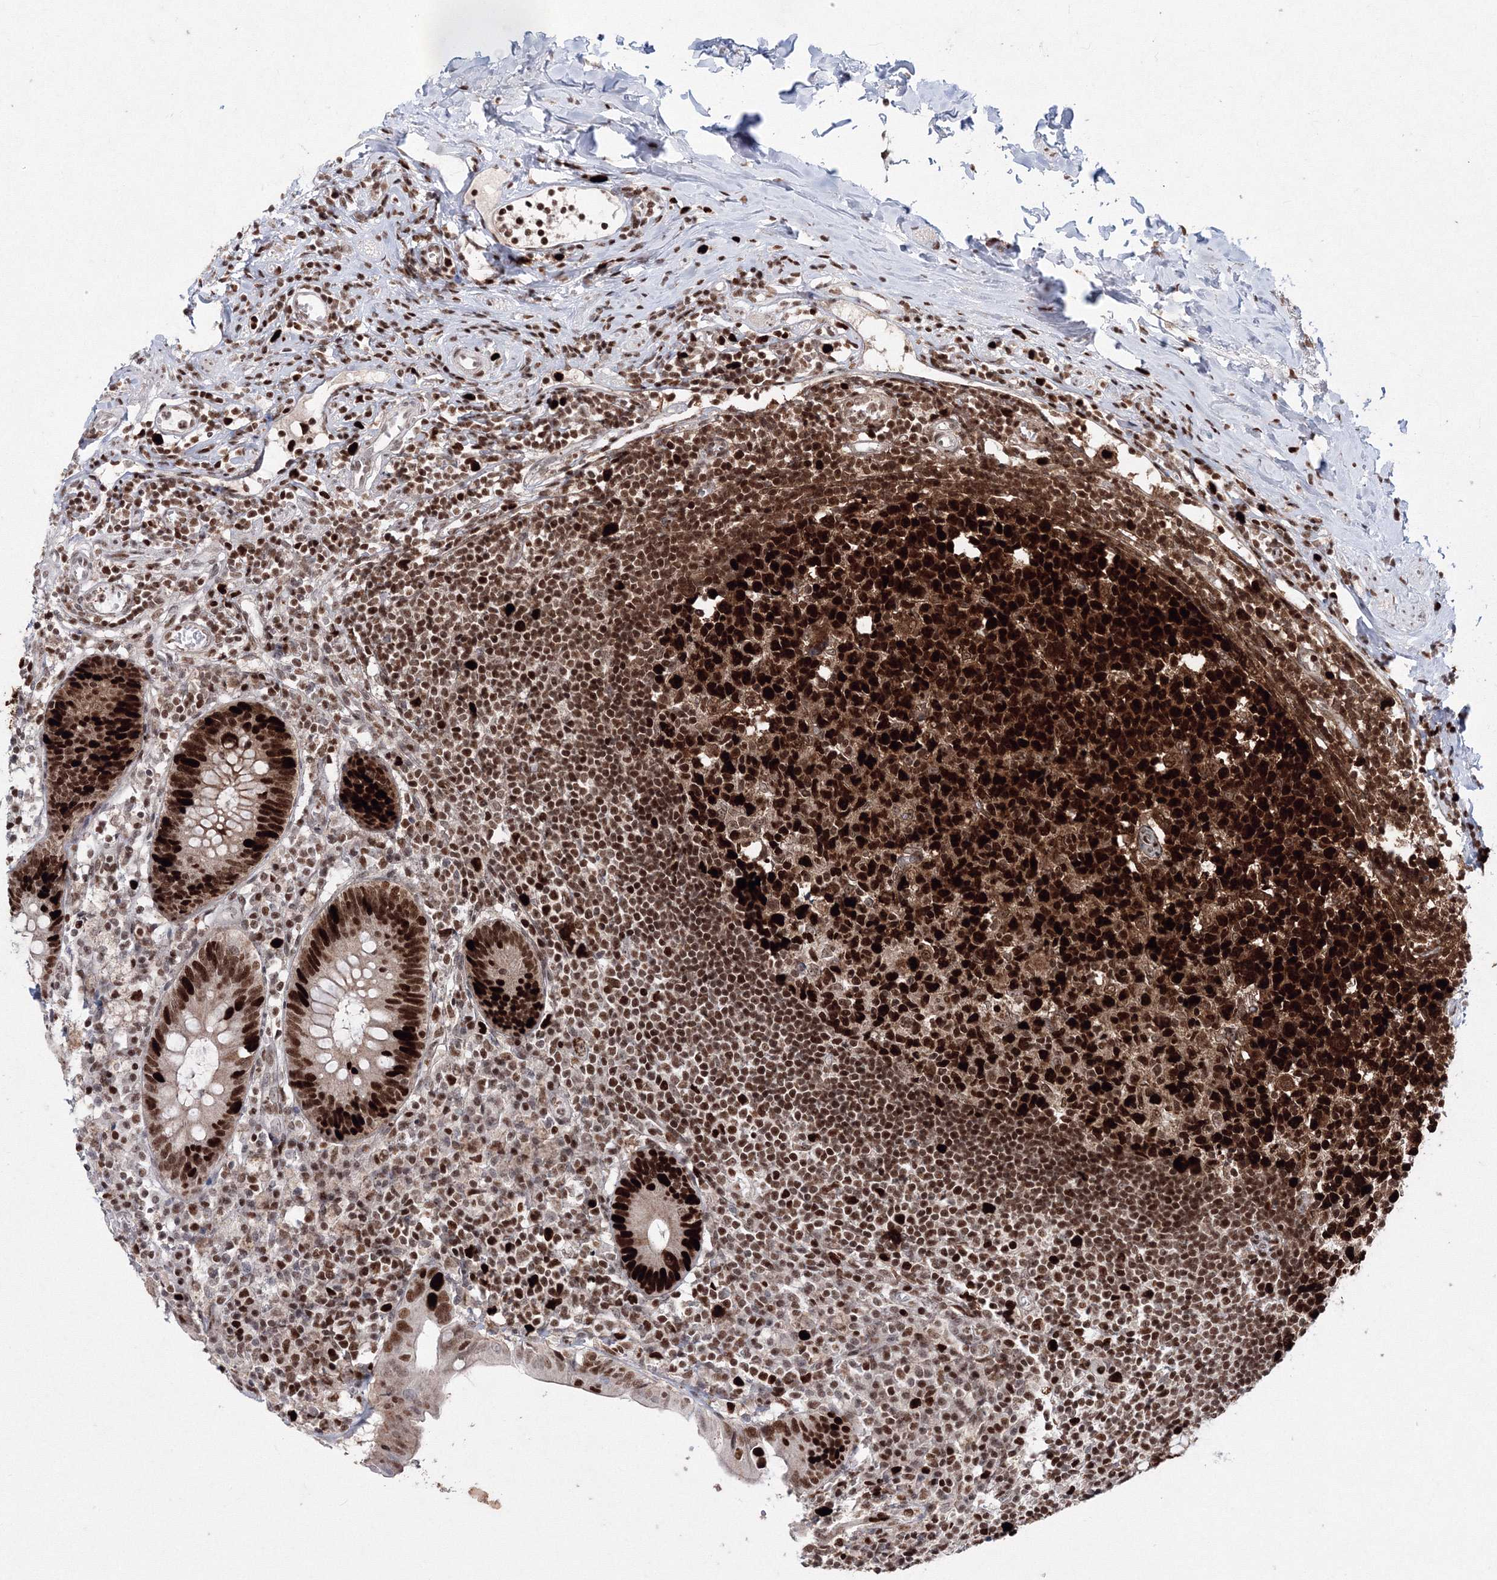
{"staining": {"intensity": "strong", "quantity": ">75%", "location": "nuclear"}, "tissue": "appendix", "cell_type": "Glandular cells", "image_type": "normal", "snomed": [{"axis": "morphology", "description": "Normal tissue, NOS"}, {"axis": "topography", "description": "Appendix"}], "caption": "Immunohistochemical staining of benign human appendix demonstrates >75% levels of strong nuclear protein expression in about >75% of glandular cells. The staining was performed using DAB to visualize the protein expression in brown, while the nuclei were stained in blue with hematoxylin (Magnification: 20x).", "gene": "LIG1", "patient": {"sex": "female", "age": 54}}